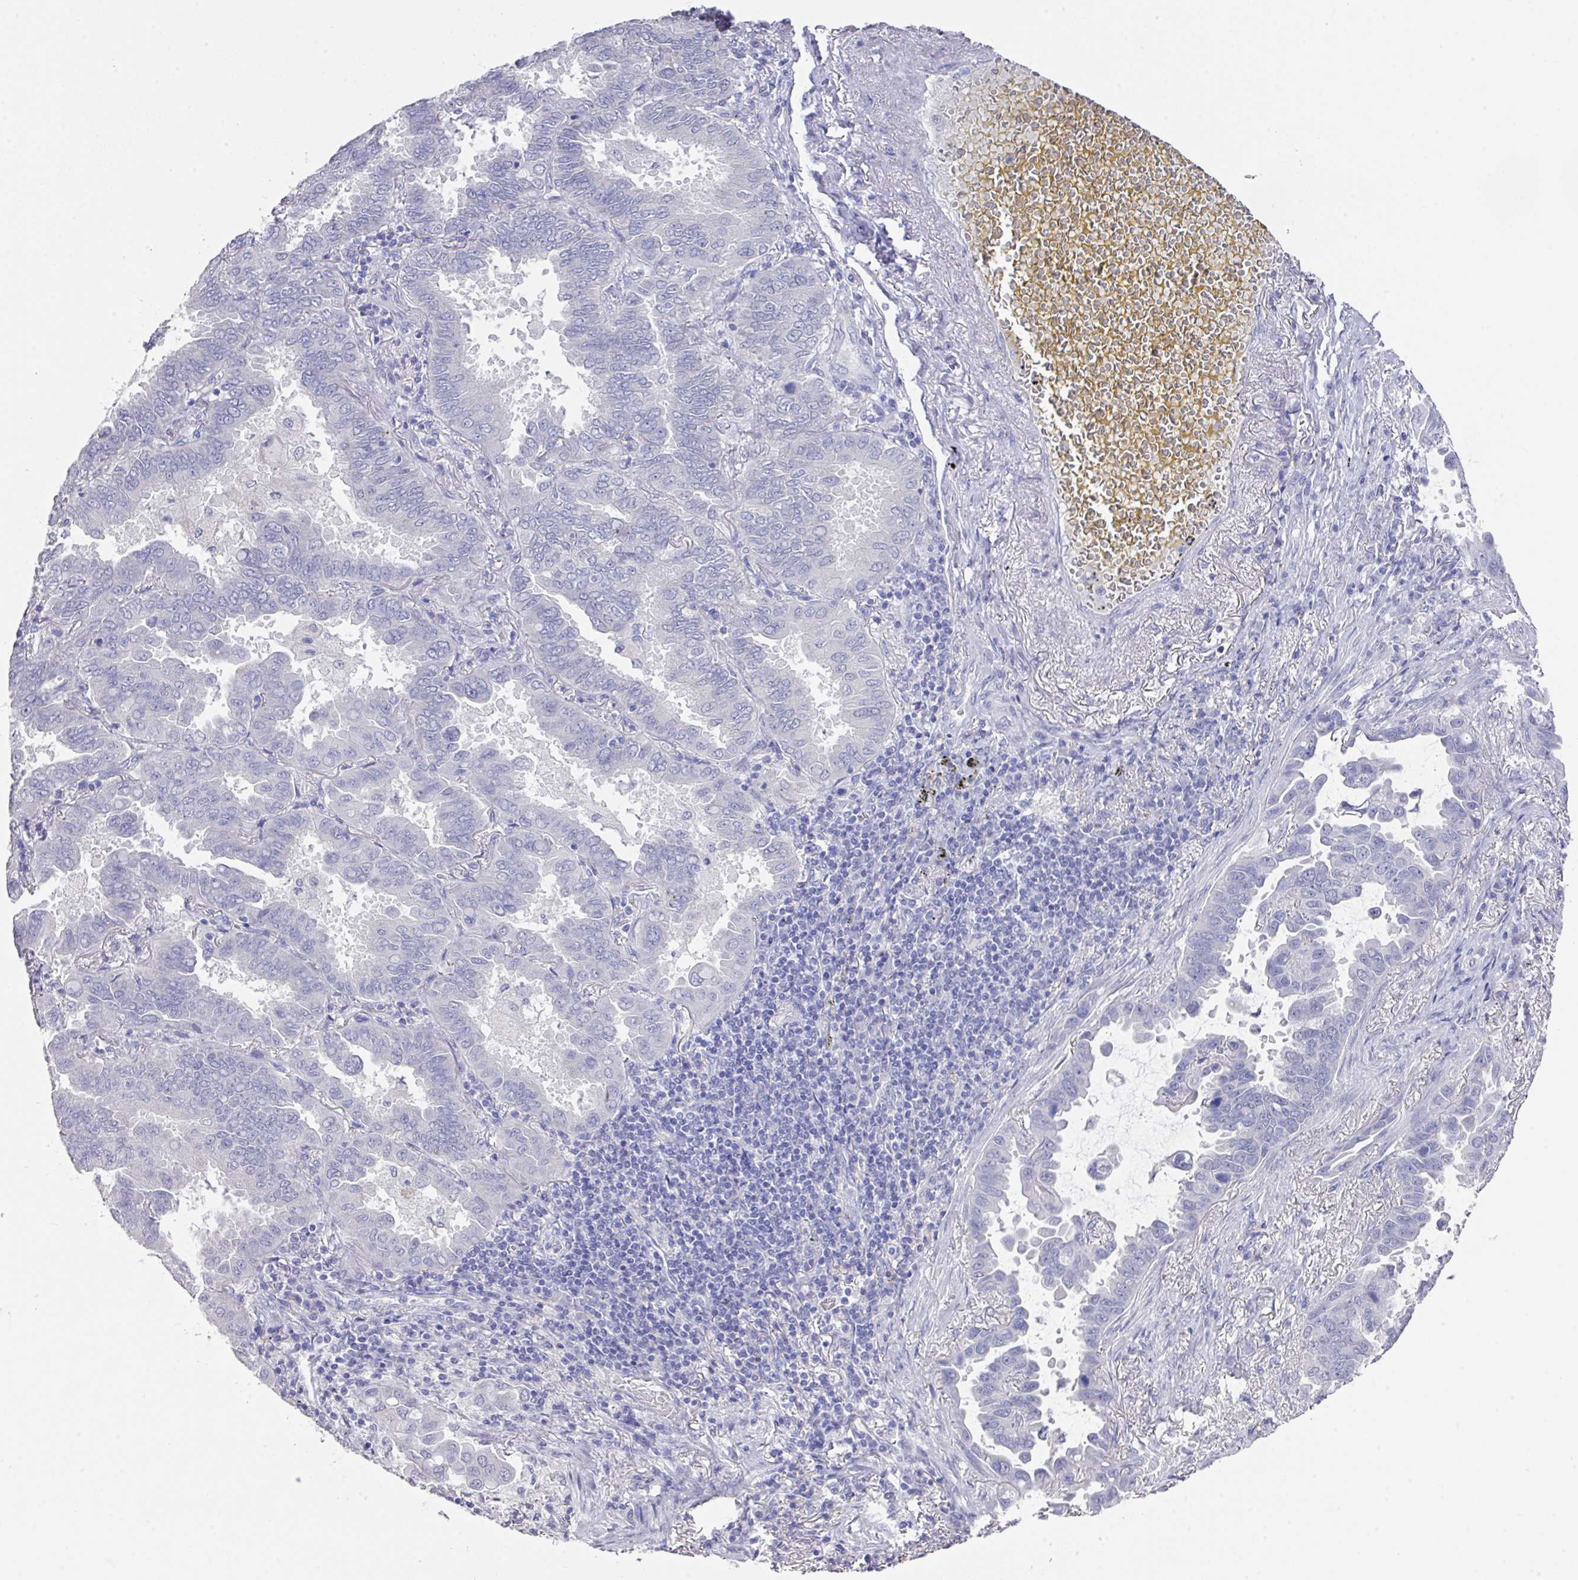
{"staining": {"intensity": "negative", "quantity": "none", "location": "none"}, "tissue": "lung cancer", "cell_type": "Tumor cells", "image_type": "cancer", "snomed": [{"axis": "morphology", "description": "Adenocarcinoma, NOS"}, {"axis": "topography", "description": "Lung"}], "caption": "This is an immunohistochemistry photomicrograph of human lung adenocarcinoma. There is no staining in tumor cells.", "gene": "DAZL", "patient": {"sex": "male", "age": 64}}